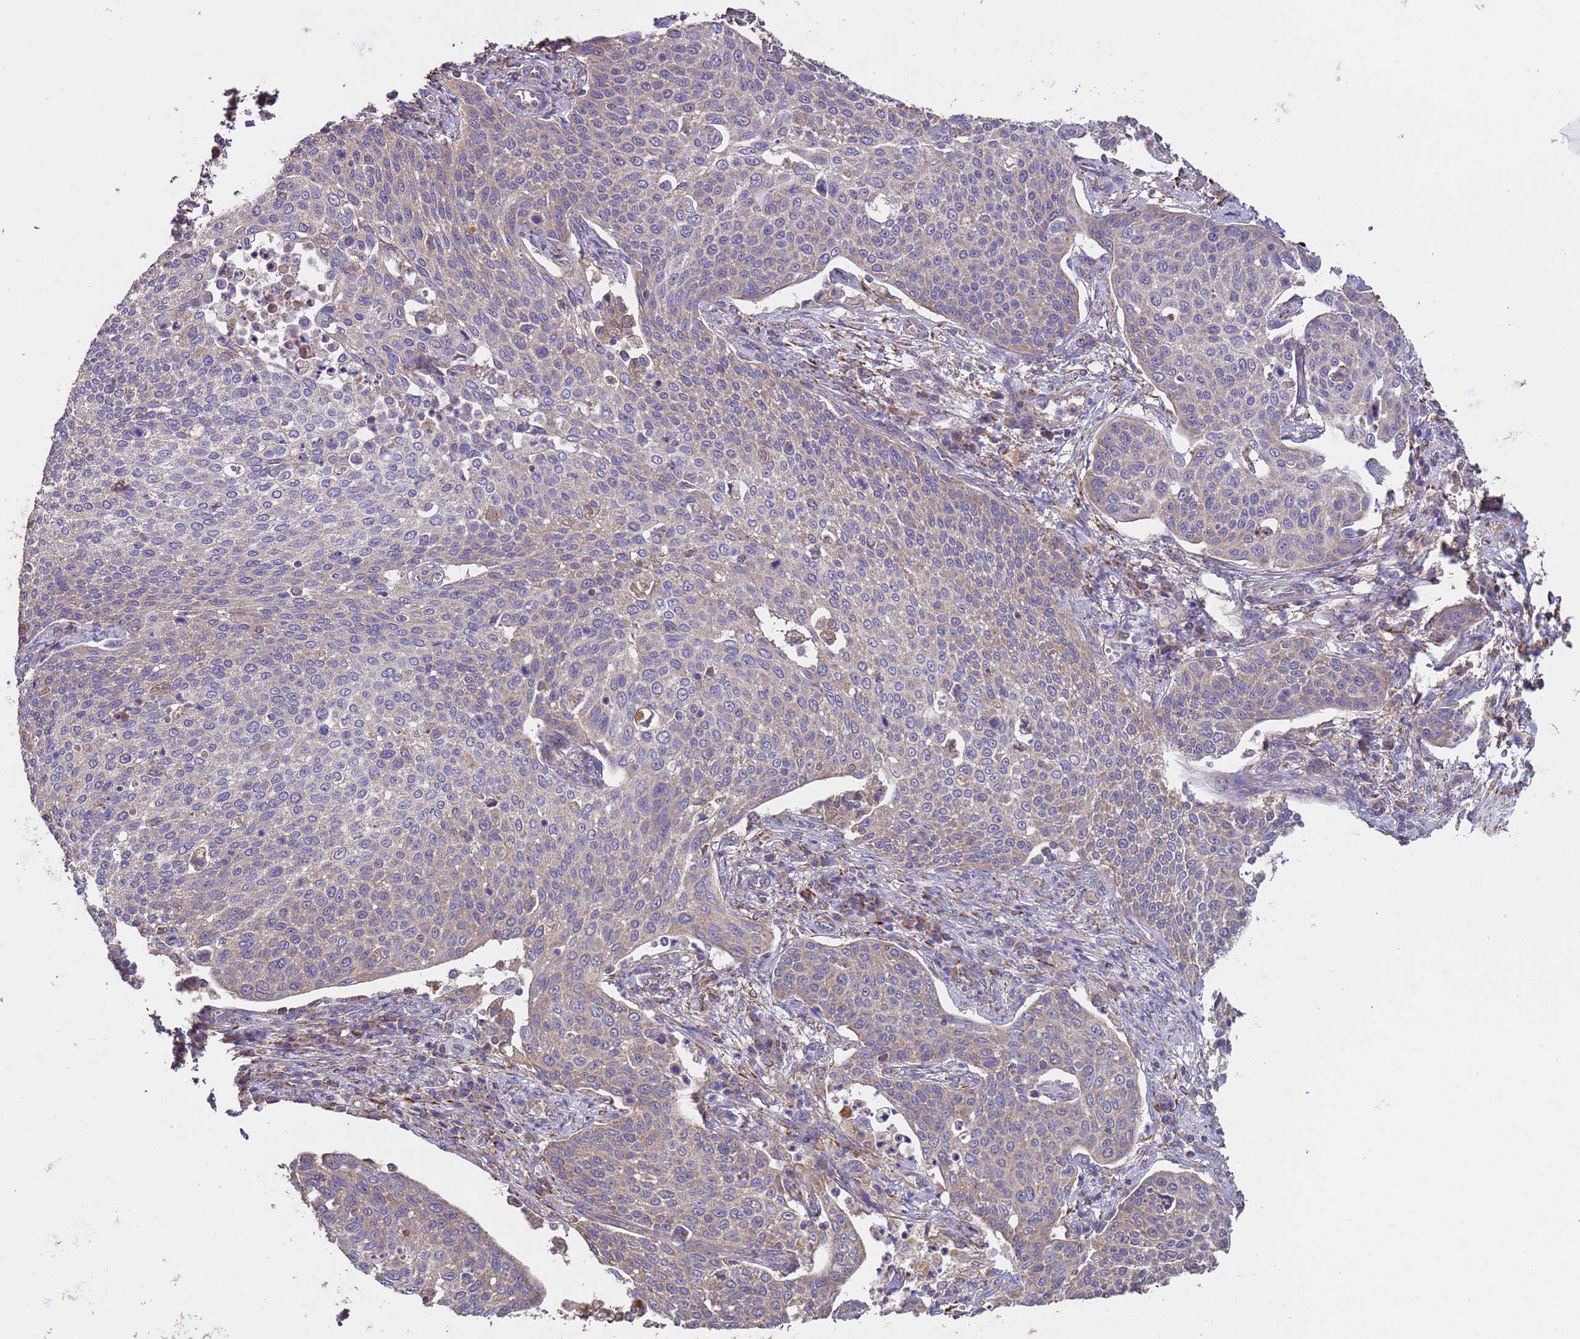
{"staining": {"intensity": "weak", "quantity": "<25%", "location": "cytoplasmic/membranous"}, "tissue": "cervical cancer", "cell_type": "Tumor cells", "image_type": "cancer", "snomed": [{"axis": "morphology", "description": "Squamous cell carcinoma, NOS"}, {"axis": "topography", "description": "Cervix"}], "caption": "The immunohistochemistry photomicrograph has no significant staining in tumor cells of cervical cancer tissue.", "gene": "EEF1AKMT1", "patient": {"sex": "female", "age": 34}}